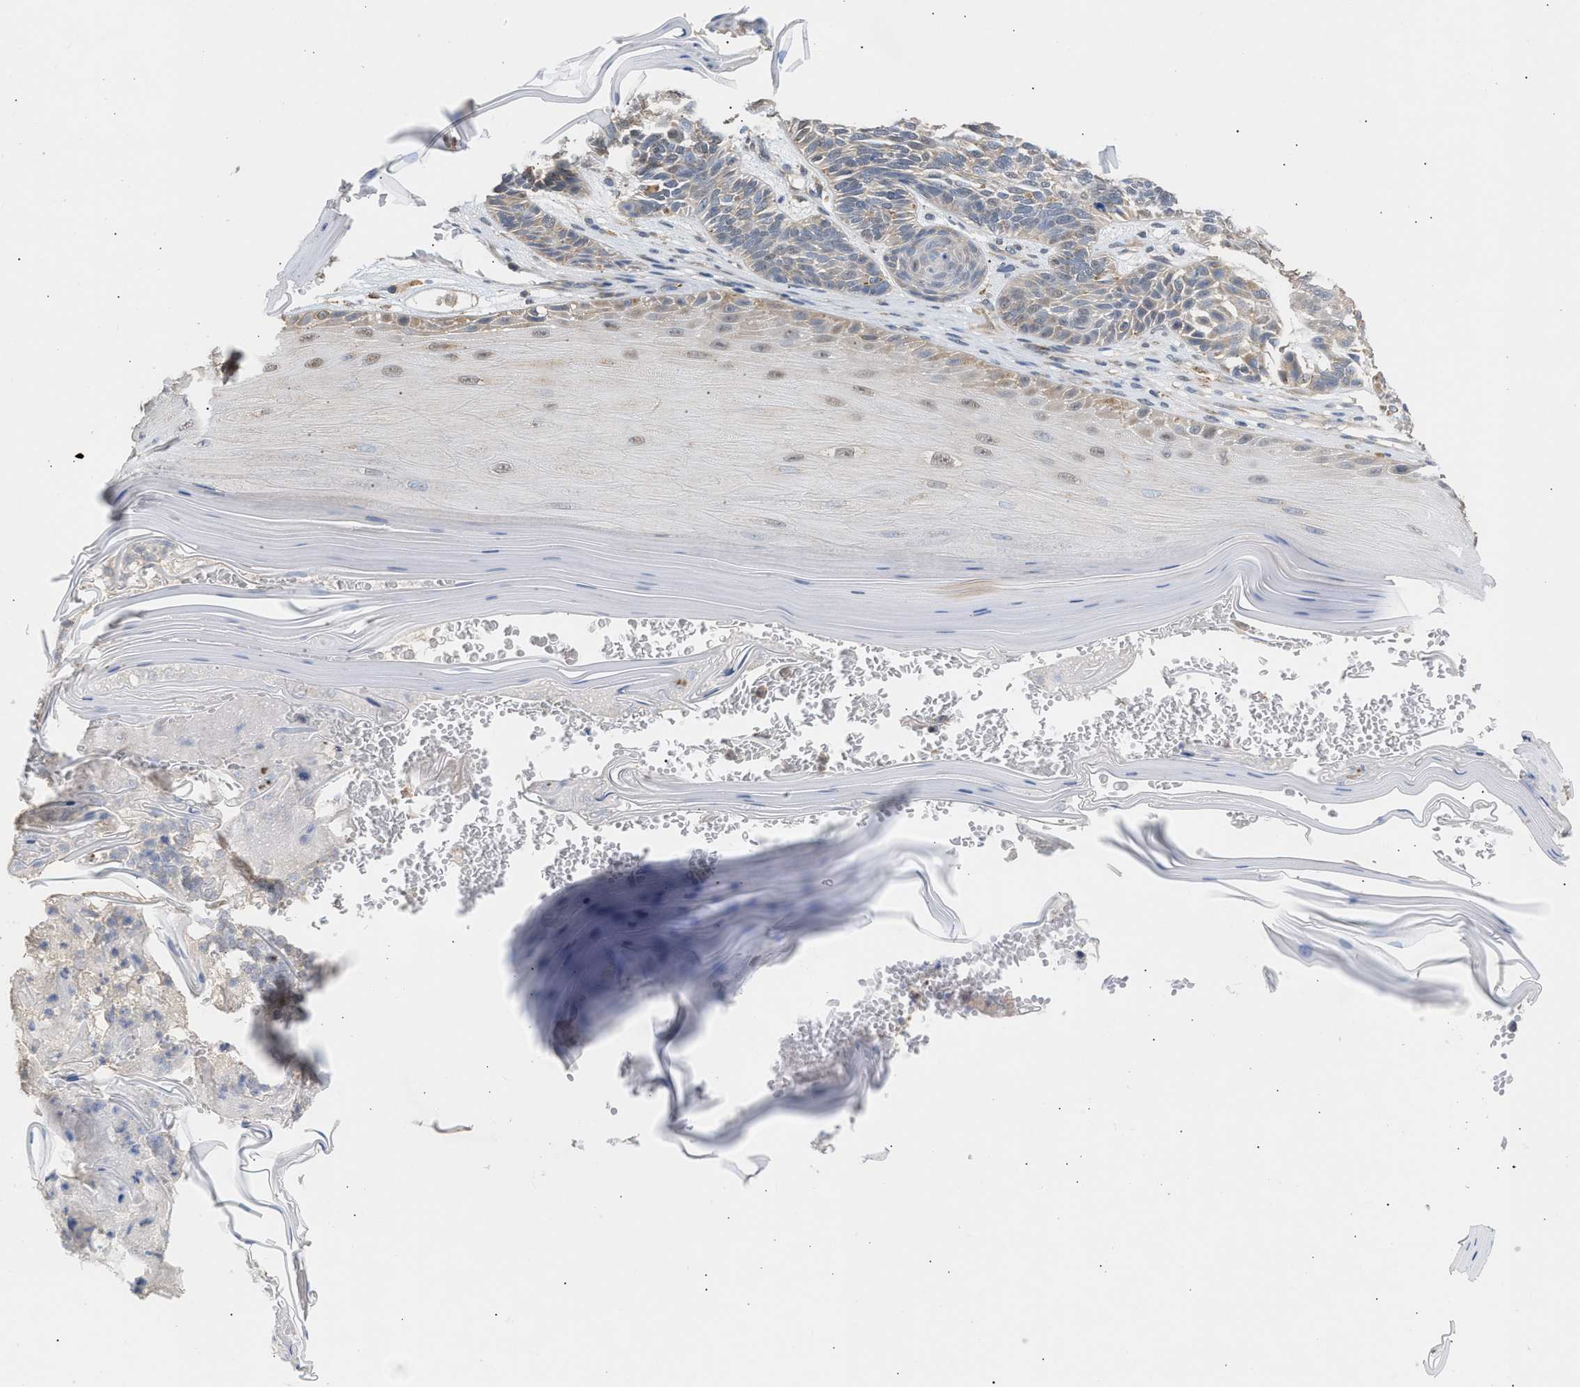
{"staining": {"intensity": "weak", "quantity": "25%-75%", "location": "cytoplasmic/membranous"}, "tissue": "skin cancer", "cell_type": "Tumor cells", "image_type": "cancer", "snomed": [{"axis": "morphology", "description": "Basal cell carcinoma"}, {"axis": "topography", "description": "Skin"}], "caption": "The image exhibits a brown stain indicating the presence of a protein in the cytoplasmic/membranous of tumor cells in skin basal cell carcinoma. (DAB IHC, brown staining for protein, blue staining for nuclei).", "gene": "GCN1", "patient": {"sex": "male", "age": 55}}